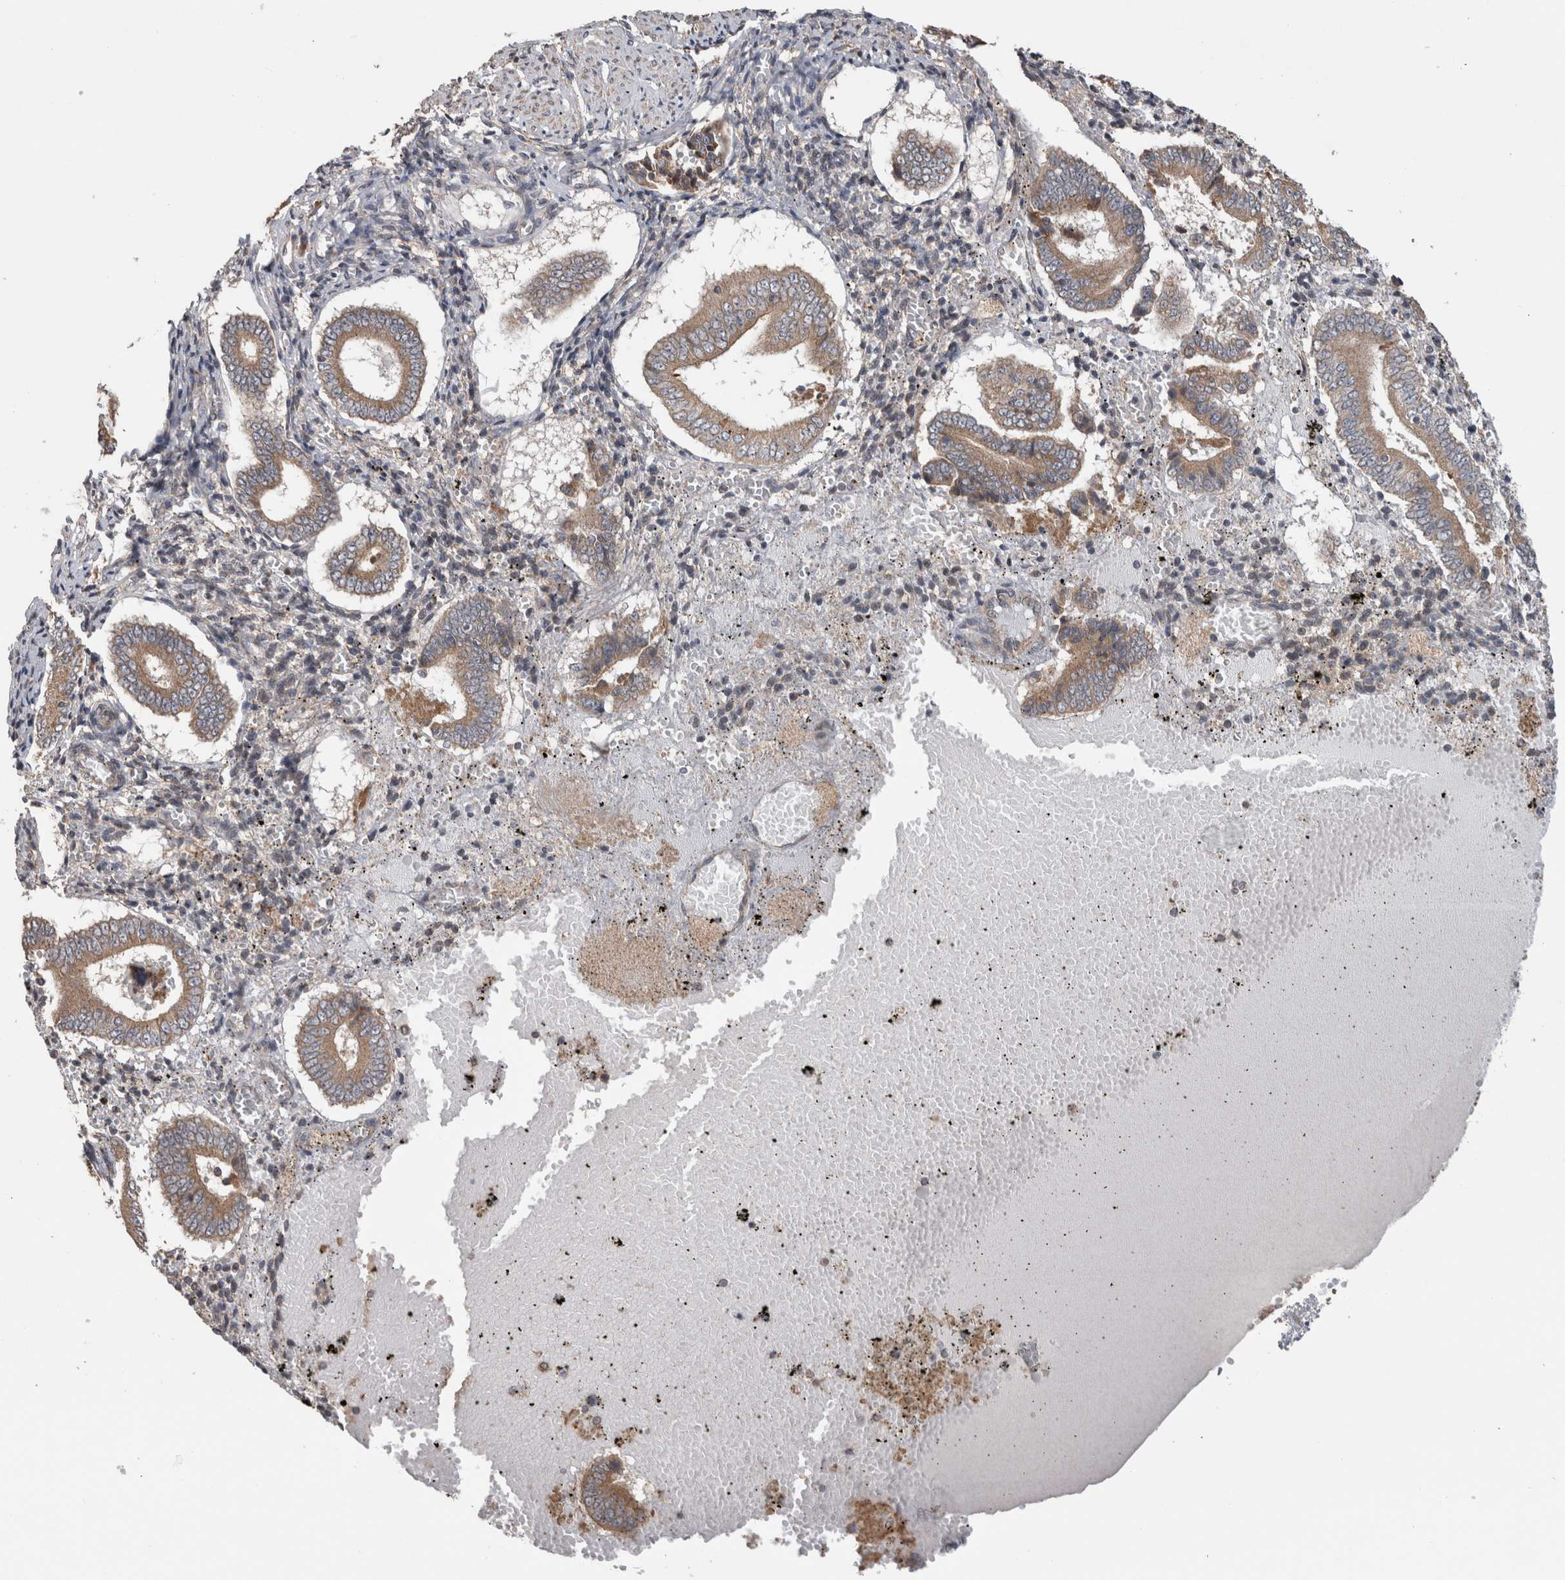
{"staining": {"intensity": "negative", "quantity": "none", "location": "none"}, "tissue": "endometrium", "cell_type": "Cells in endometrial stroma", "image_type": "normal", "snomed": [{"axis": "morphology", "description": "Normal tissue, NOS"}, {"axis": "topography", "description": "Endometrium"}], "caption": "High magnification brightfield microscopy of normal endometrium stained with DAB (brown) and counterstained with hematoxylin (blue): cells in endometrial stroma show no significant positivity.", "gene": "TRIM5", "patient": {"sex": "female", "age": 42}}